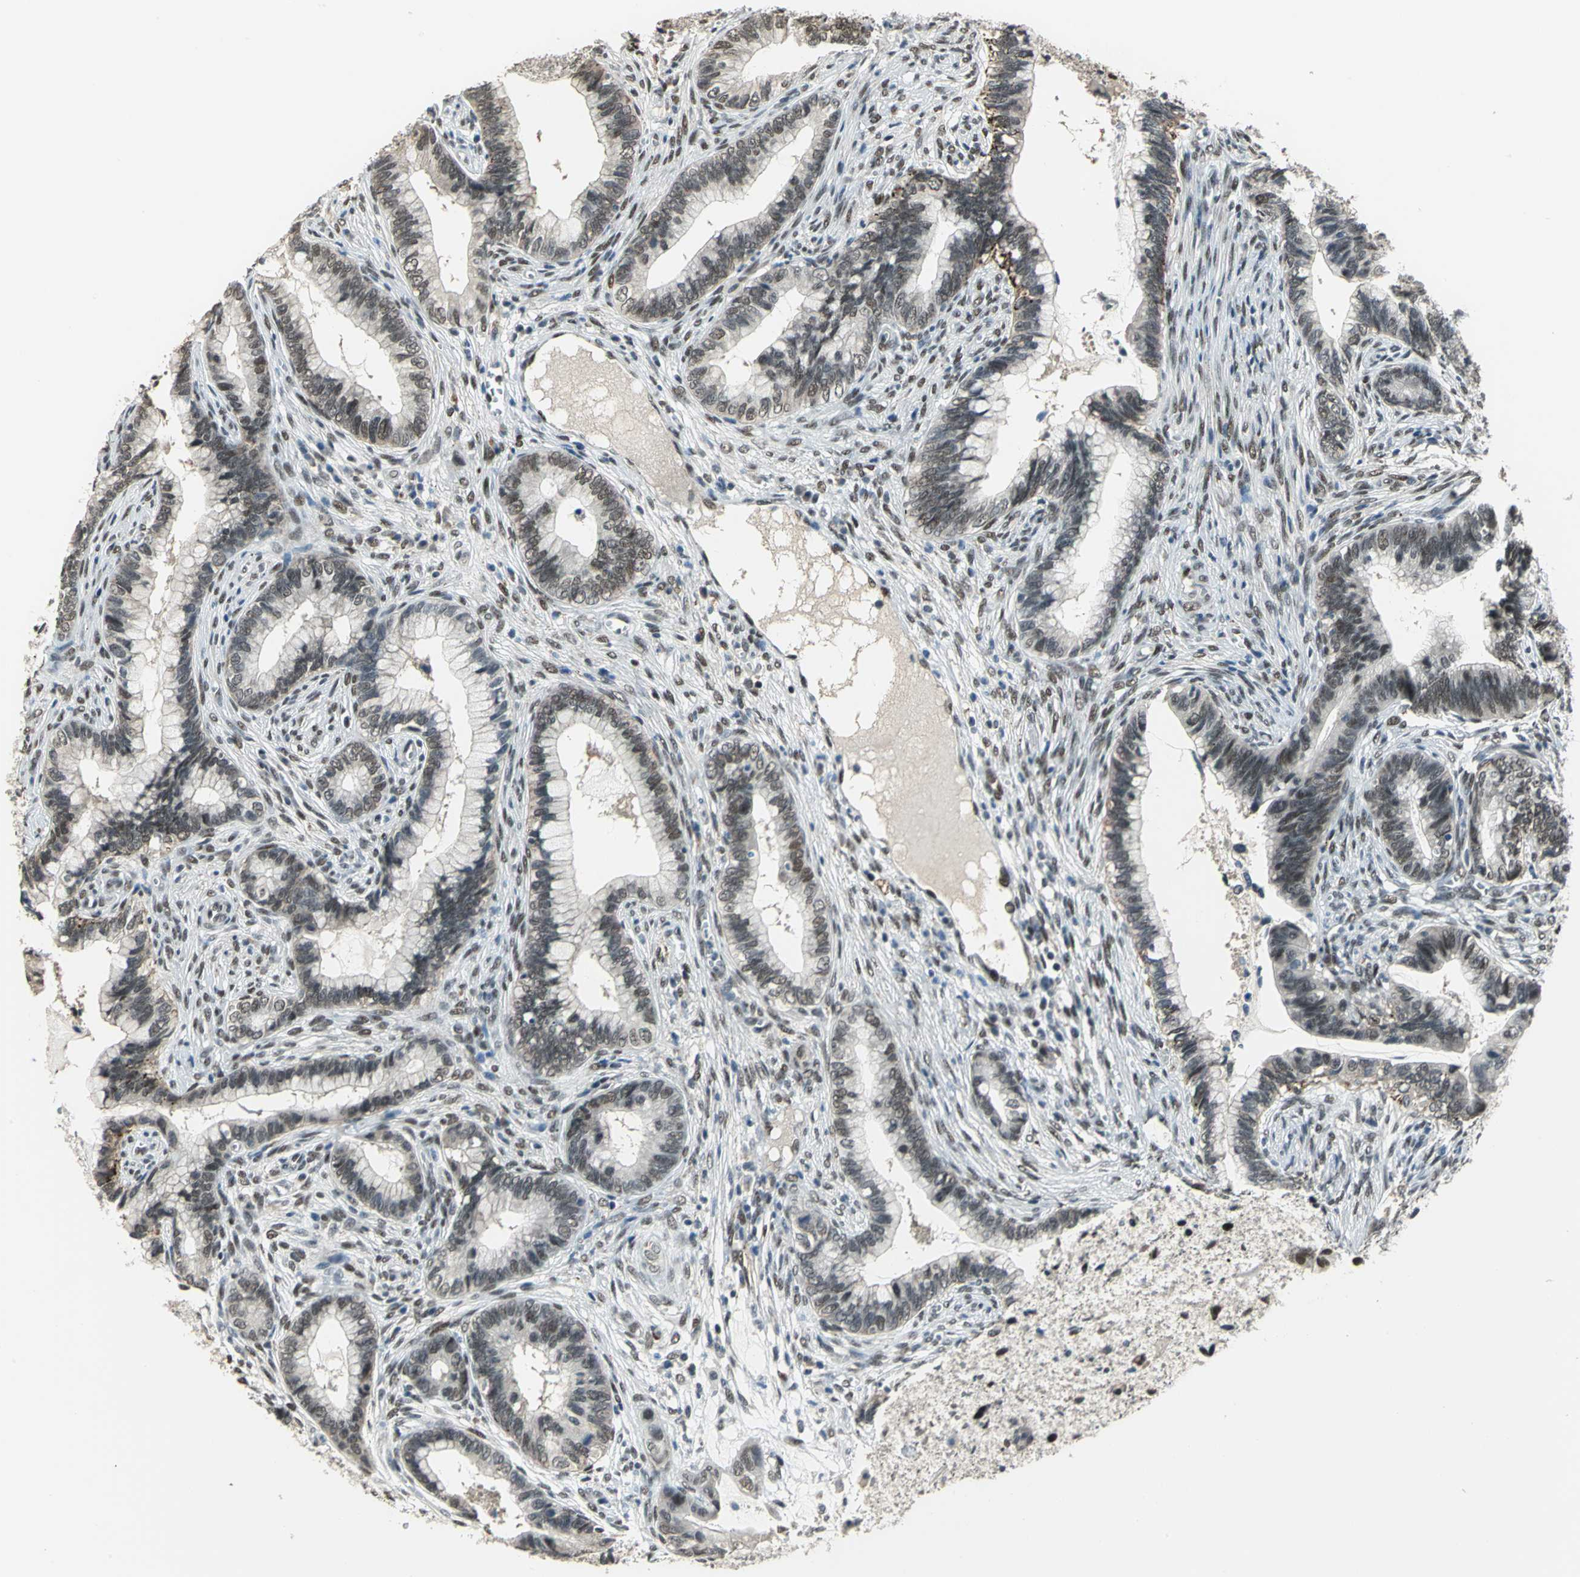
{"staining": {"intensity": "weak", "quantity": "25%-75%", "location": "nuclear"}, "tissue": "cervical cancer", "cell_type": "Tumor cells", "image_type": "cancer", "snomed": [{"axis": "morphology", "description": "Adenocarcinoma, NOS"}, {"axis": "topography", "description": "Cervix"}], "caption": "Weak nuclear expression is identified in approximately 25%-75% of tumor cells in cervical adenocarcinoma. The staining is performed using DAB (3,3'-diaminobenzidine) brown chromogen to label protein expression. The nuclei are counter-stained blue using hematoxylin.", "gene": "ELF2", "patient": {"sex": "female", "age": 44}}